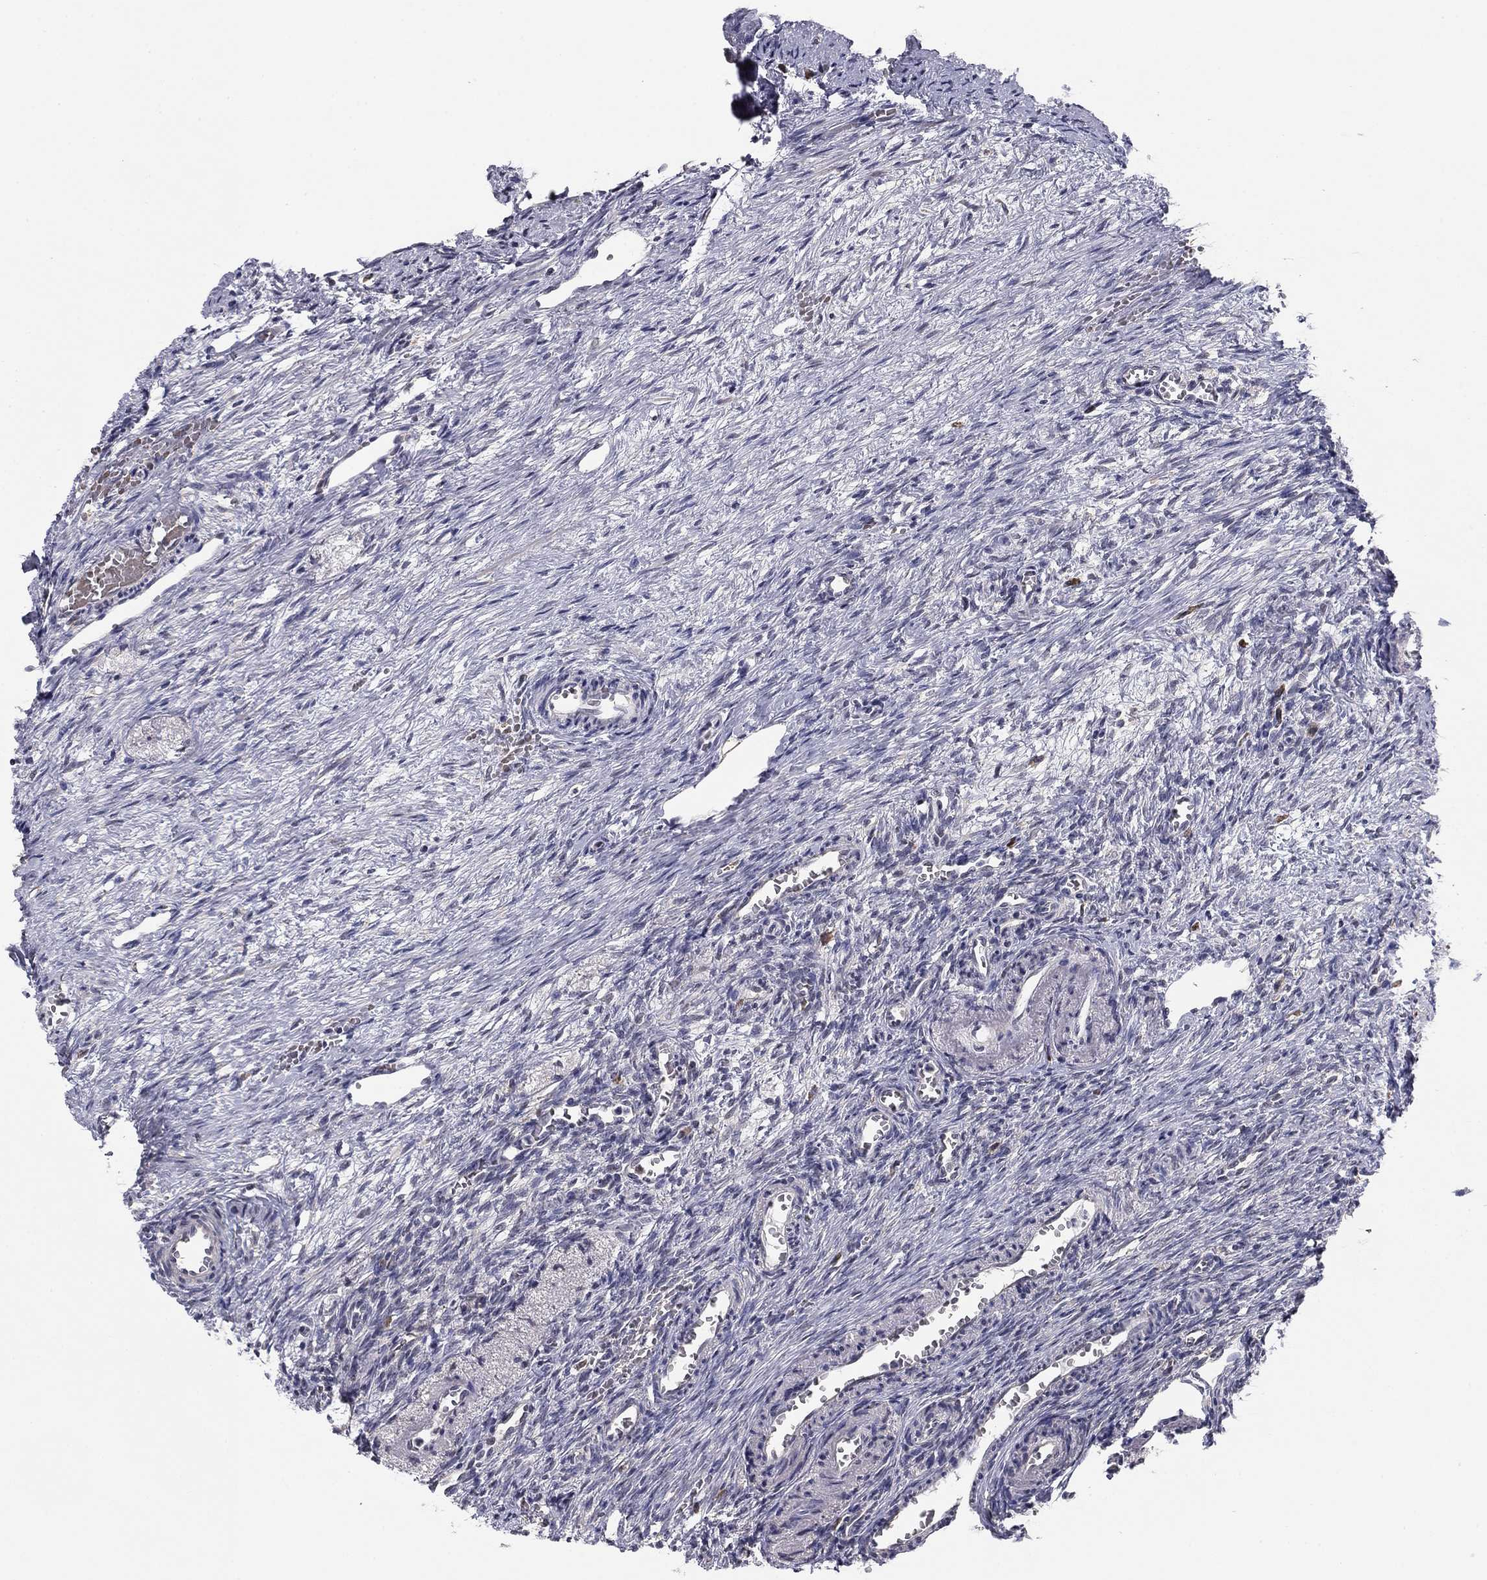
{"staining": {"intensity": "negative", "quantity": "none", "location": "none"}, "tissue": "ovary", "cell_type": "Follicle cells", "image_type": "normal", "snomed": [{"axis": "morphology", "description": "Normal tissue, NOS"}, {"axis": "topography", "description": "Ovary"}], "caption": "The image demonstrates no significant staining in follicle cells of ovary.", "gene": "HSPB2", "patient": {"sex": "female", "age": 39}}